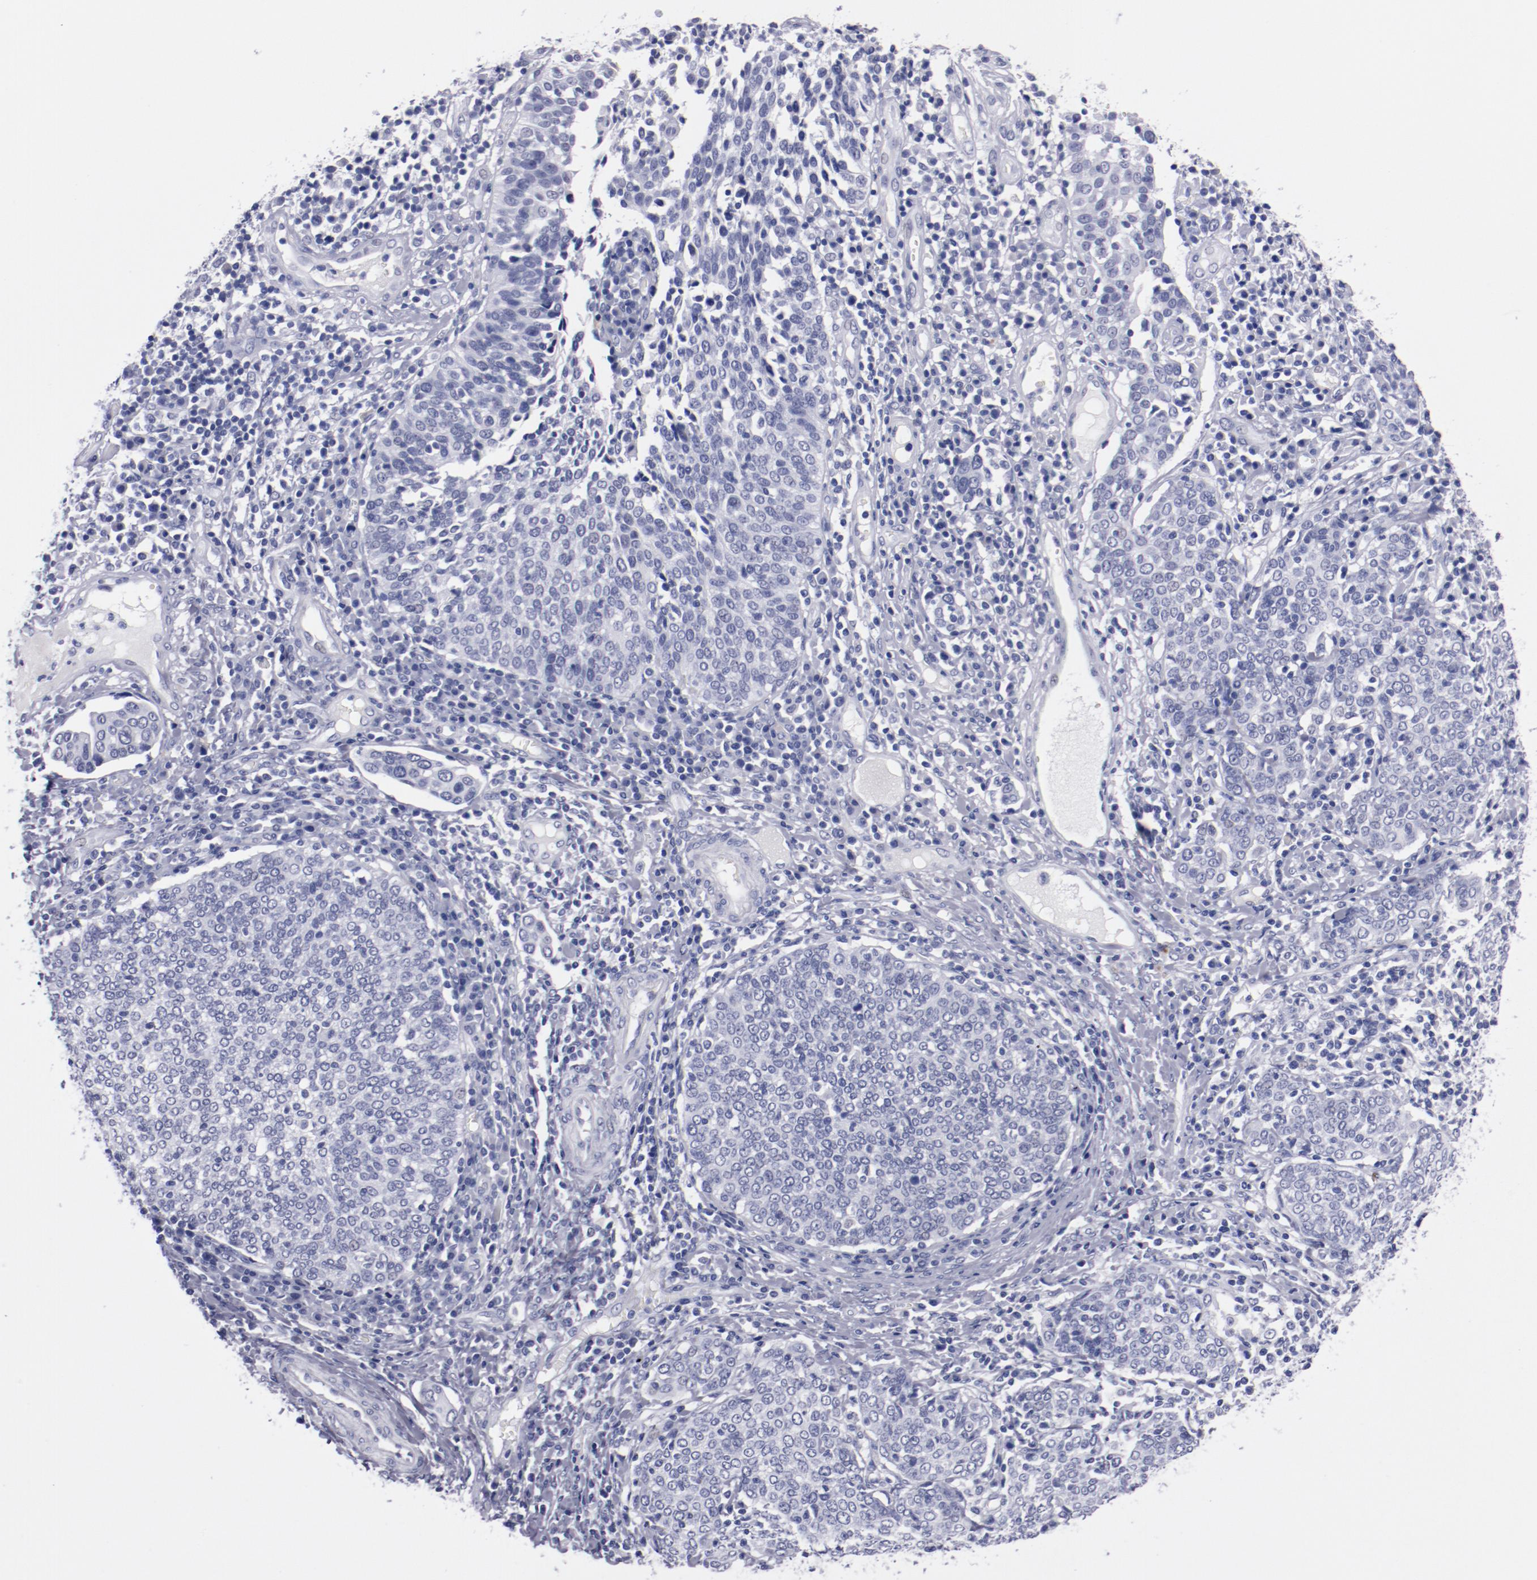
{"staining": {"intensity": "negative", "quantity": "none", "location": "none"}, "tissue": "cervical cancer", "cell_type": "Tumor cells", "image_type": "cancer", "snomed": [{"axis": "morphology", "description": "Squamous cell carcinoma, NOS"}, {"axis": "topography", "description": "Cervix"}], "caption": "The histopathology image reveals no significant staining in tumor cells of cervical cancer (squamous cell carcinoma).", "gene": "HNF1B", "patient": {"sex": "female", "age": 40}}